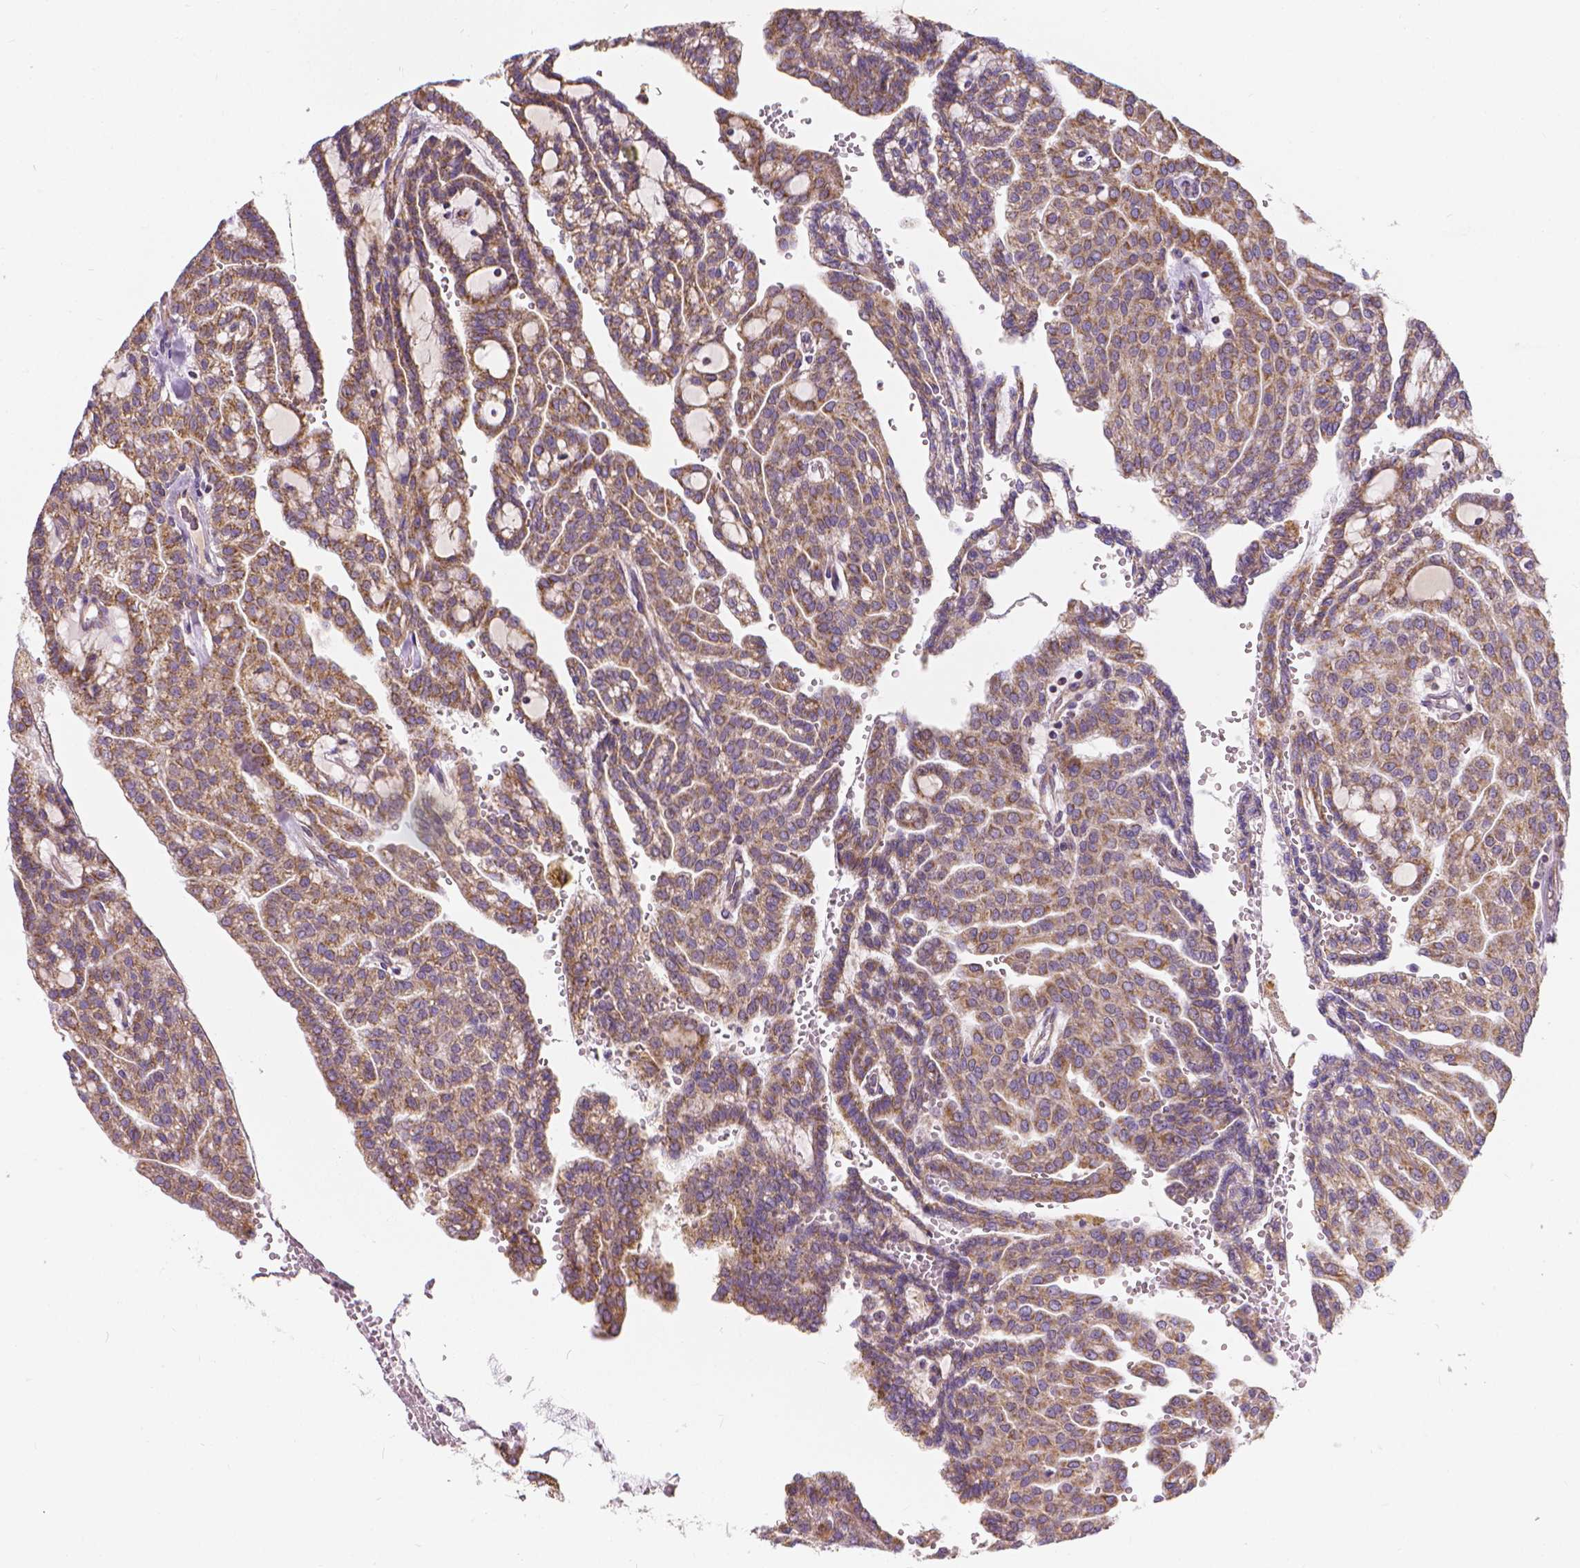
{"staining": {"intensity": "moderate", "quantity": ">75%", "location": "cytoplasmic/membranous"}, "tissue": "renal cancer", "cell_type": "Tumor cells", "image_type": "cancer", "snomed": [{"axis": "morphology", "description": "Adenocarcinoma, NOS"}, {"axis": "topography", "description": "Kidney"}], "caption": "Immunohistochemical staining of human renal adenocarcinoma displays moderate cytoplasmic/membranous protein staining in approximately >75% of tumor cells.", "gene": "SNCAIP", "patient": {"sex": "male", "age": 63}}